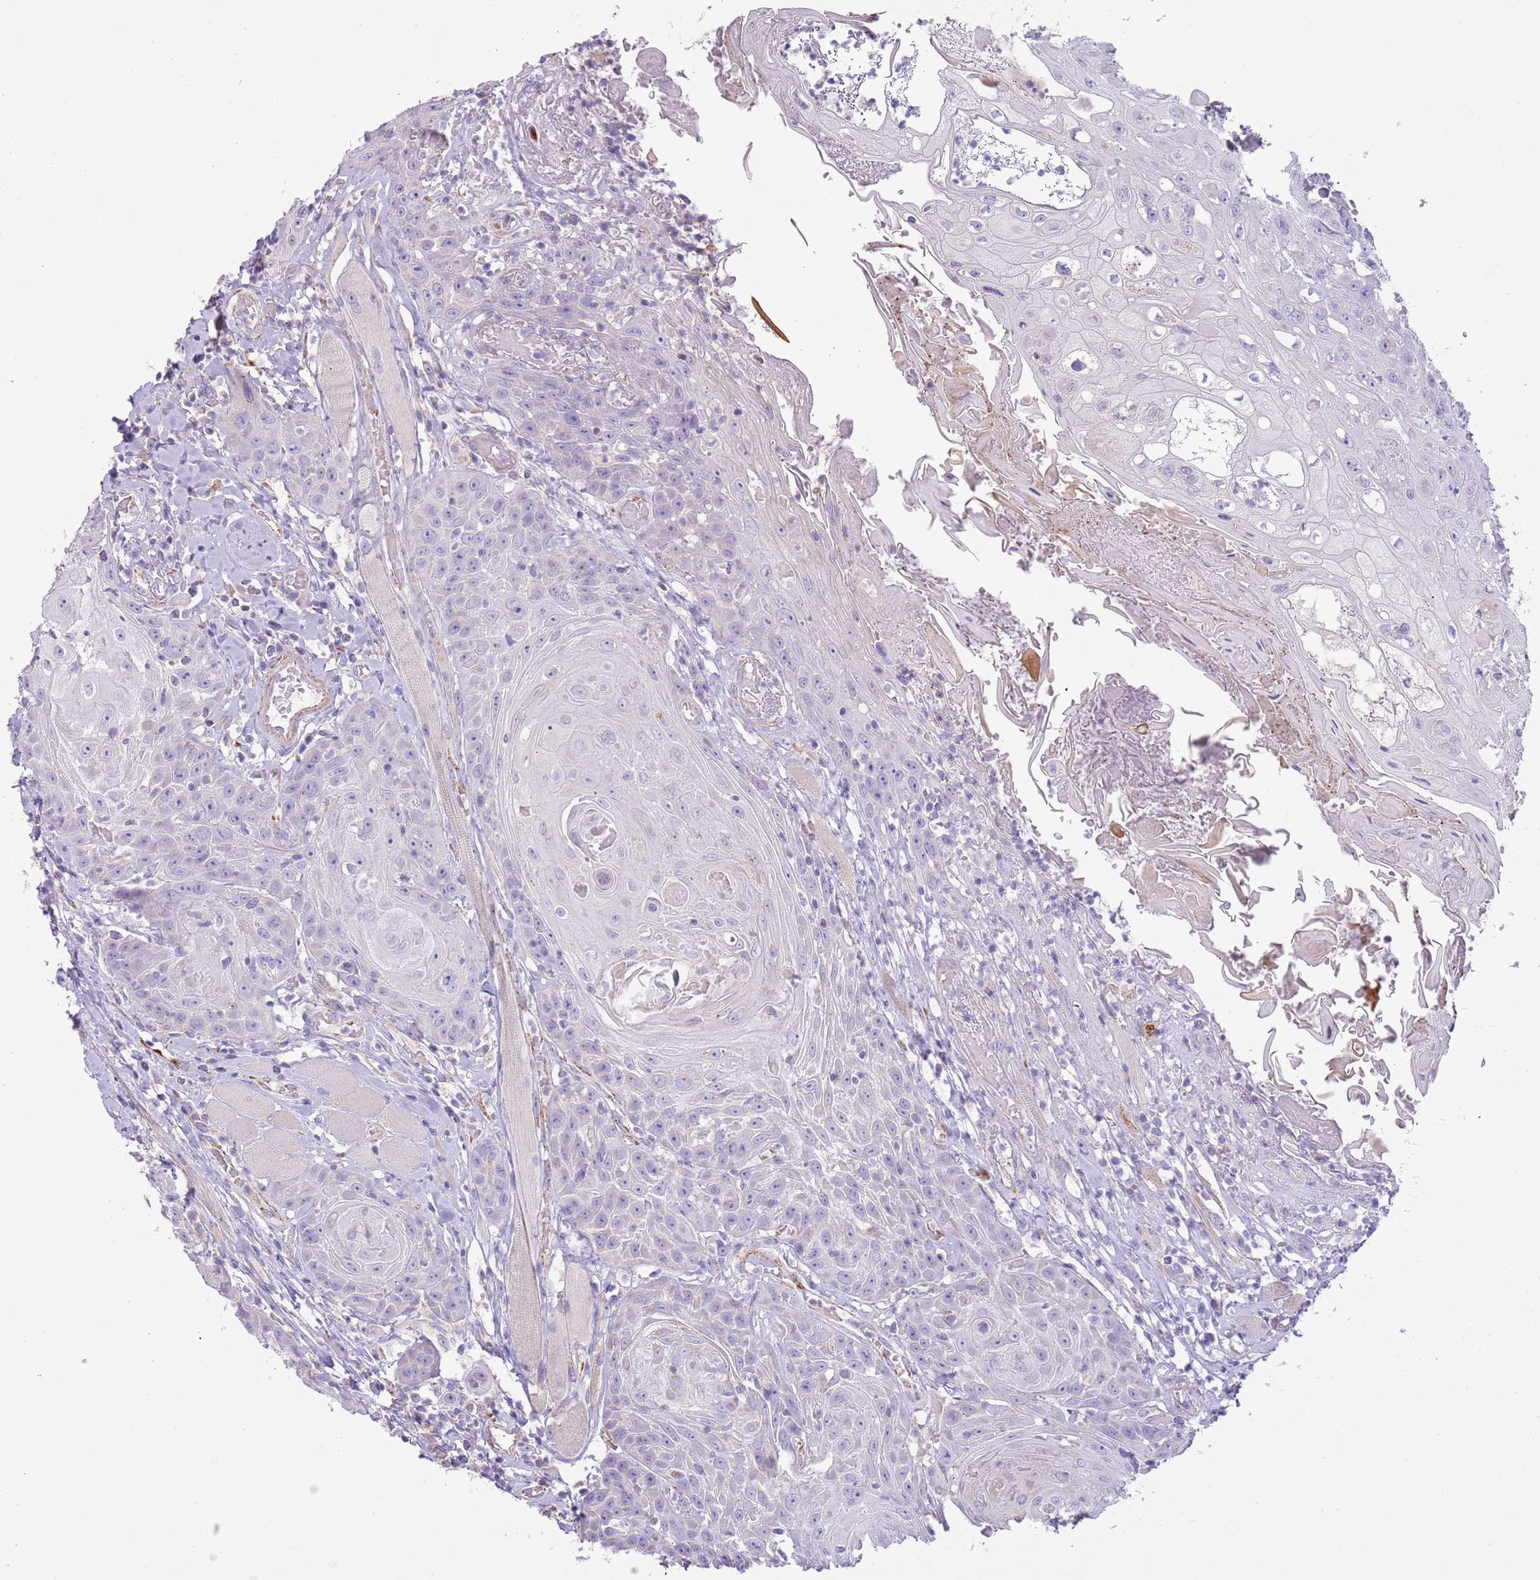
{"staining": {"intensity": "negative", "quantity": "none", "location": "none"}, "tissue": "head and neck cancer", "cell_type": "Tumor cells", "image_type": "cancer", "snomed": [{"axis": "morphology", "description": "Squamous cell carcinoma, NOS"}, {"axis": "topography", "description": "Head-Neck"}], "caption": "Human head and neck squamous cell carcinoma stained for a protein using immunohistochemistry (IHC) shows no positivity in tumor cells.", "gene": "RNF222", "patient": {"sex": "female", "age": 59}}